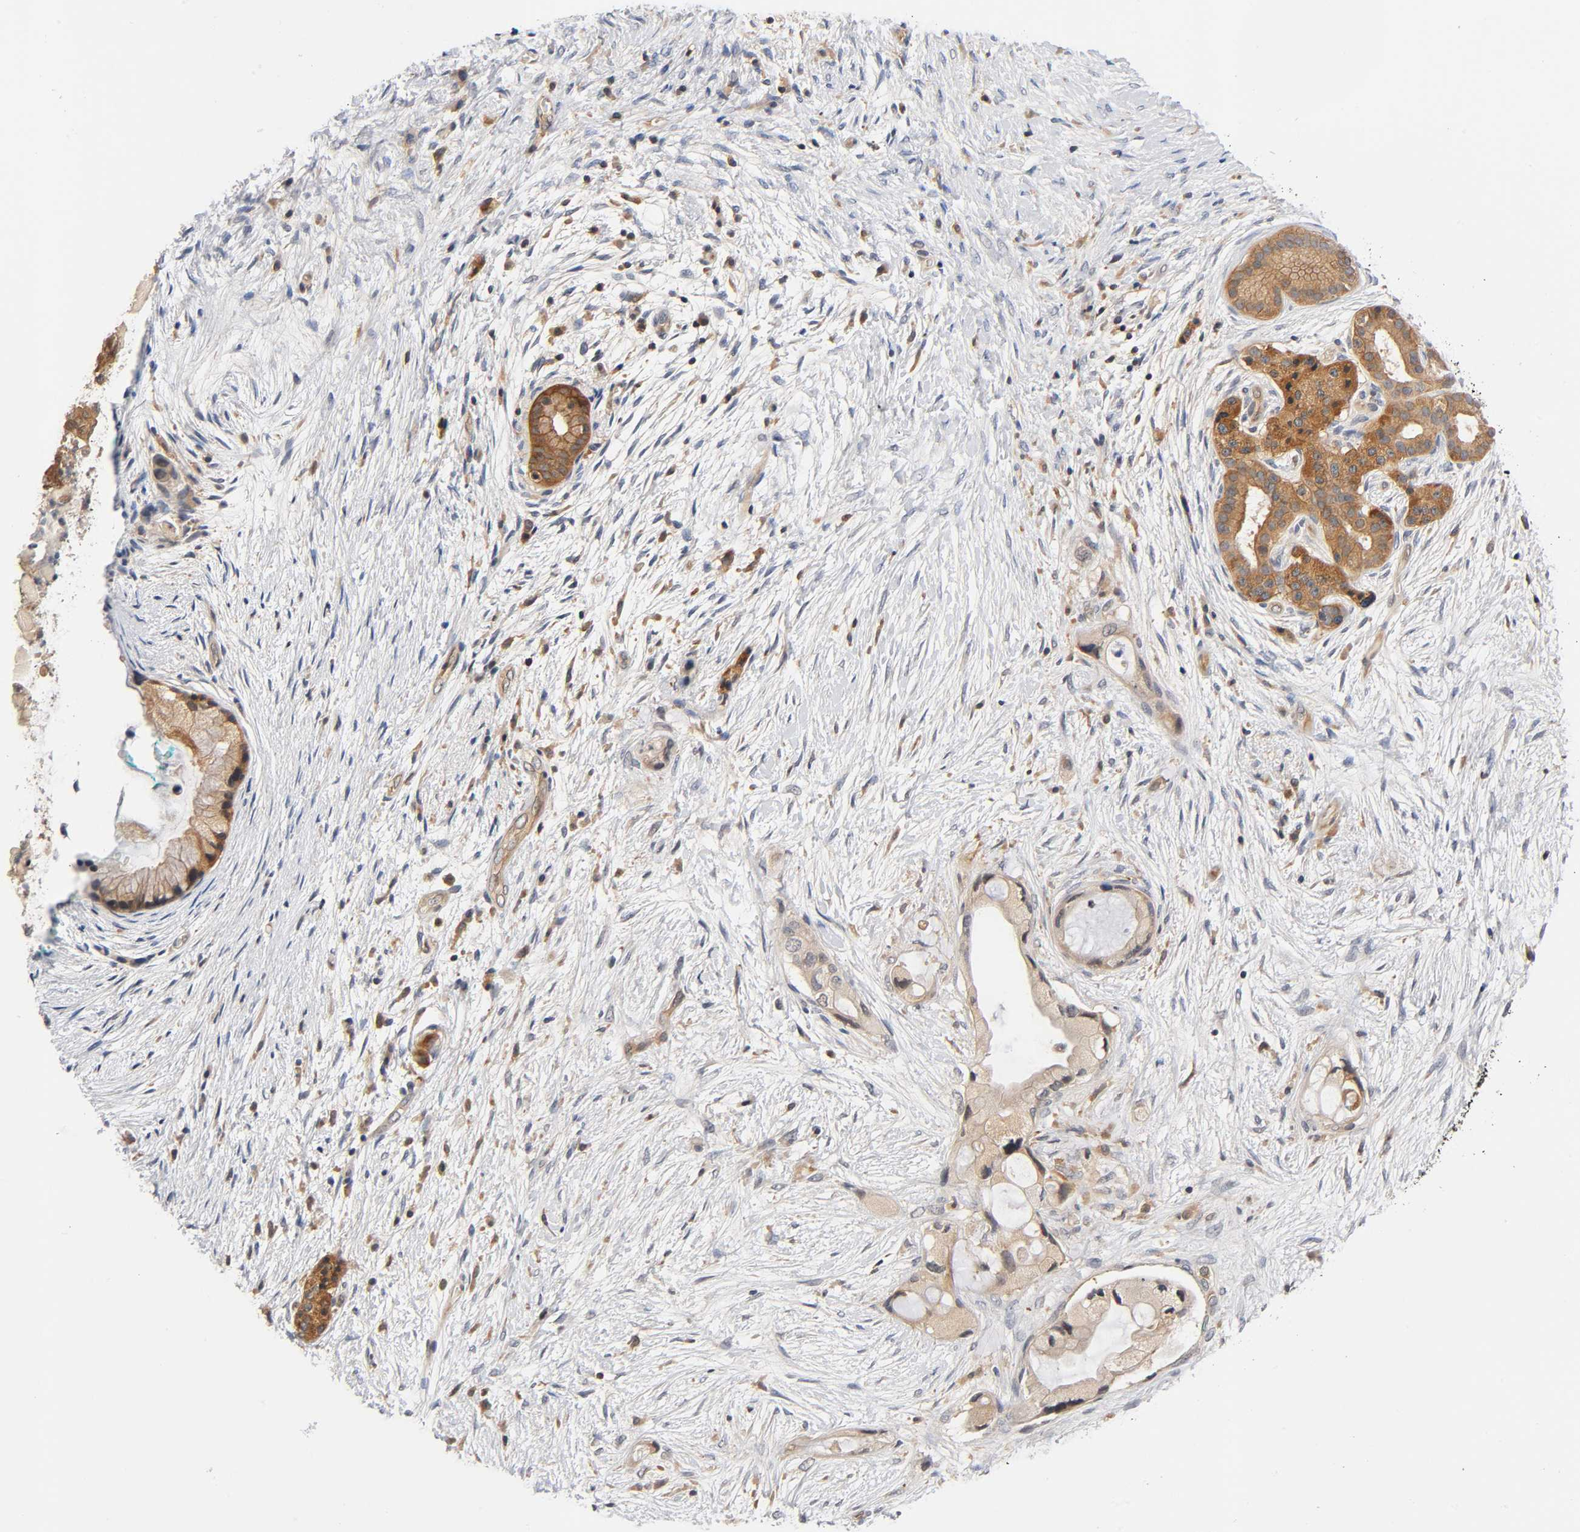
{"staining": {"intensity": "moderate", "quantity": ">75%", "location": "cytoplasmic/membranous"}, "tissue": "pancreatic cancer", "cell_type": "Tumor cells", "image_type": "cancer", "snomed": [{"axis": "morphology", "description": "Adenocarcinoma, NOS"}, {"axis": "topography", "description": "Pancreas"}], "caption": "A brown stain labels moderate cytoplasmic/membranous expression of a protein in human pancreatic adenocarcinoma tumor cells.", "gene": "PRKAB1", "patient": {"sex": "female", "age": 59}}